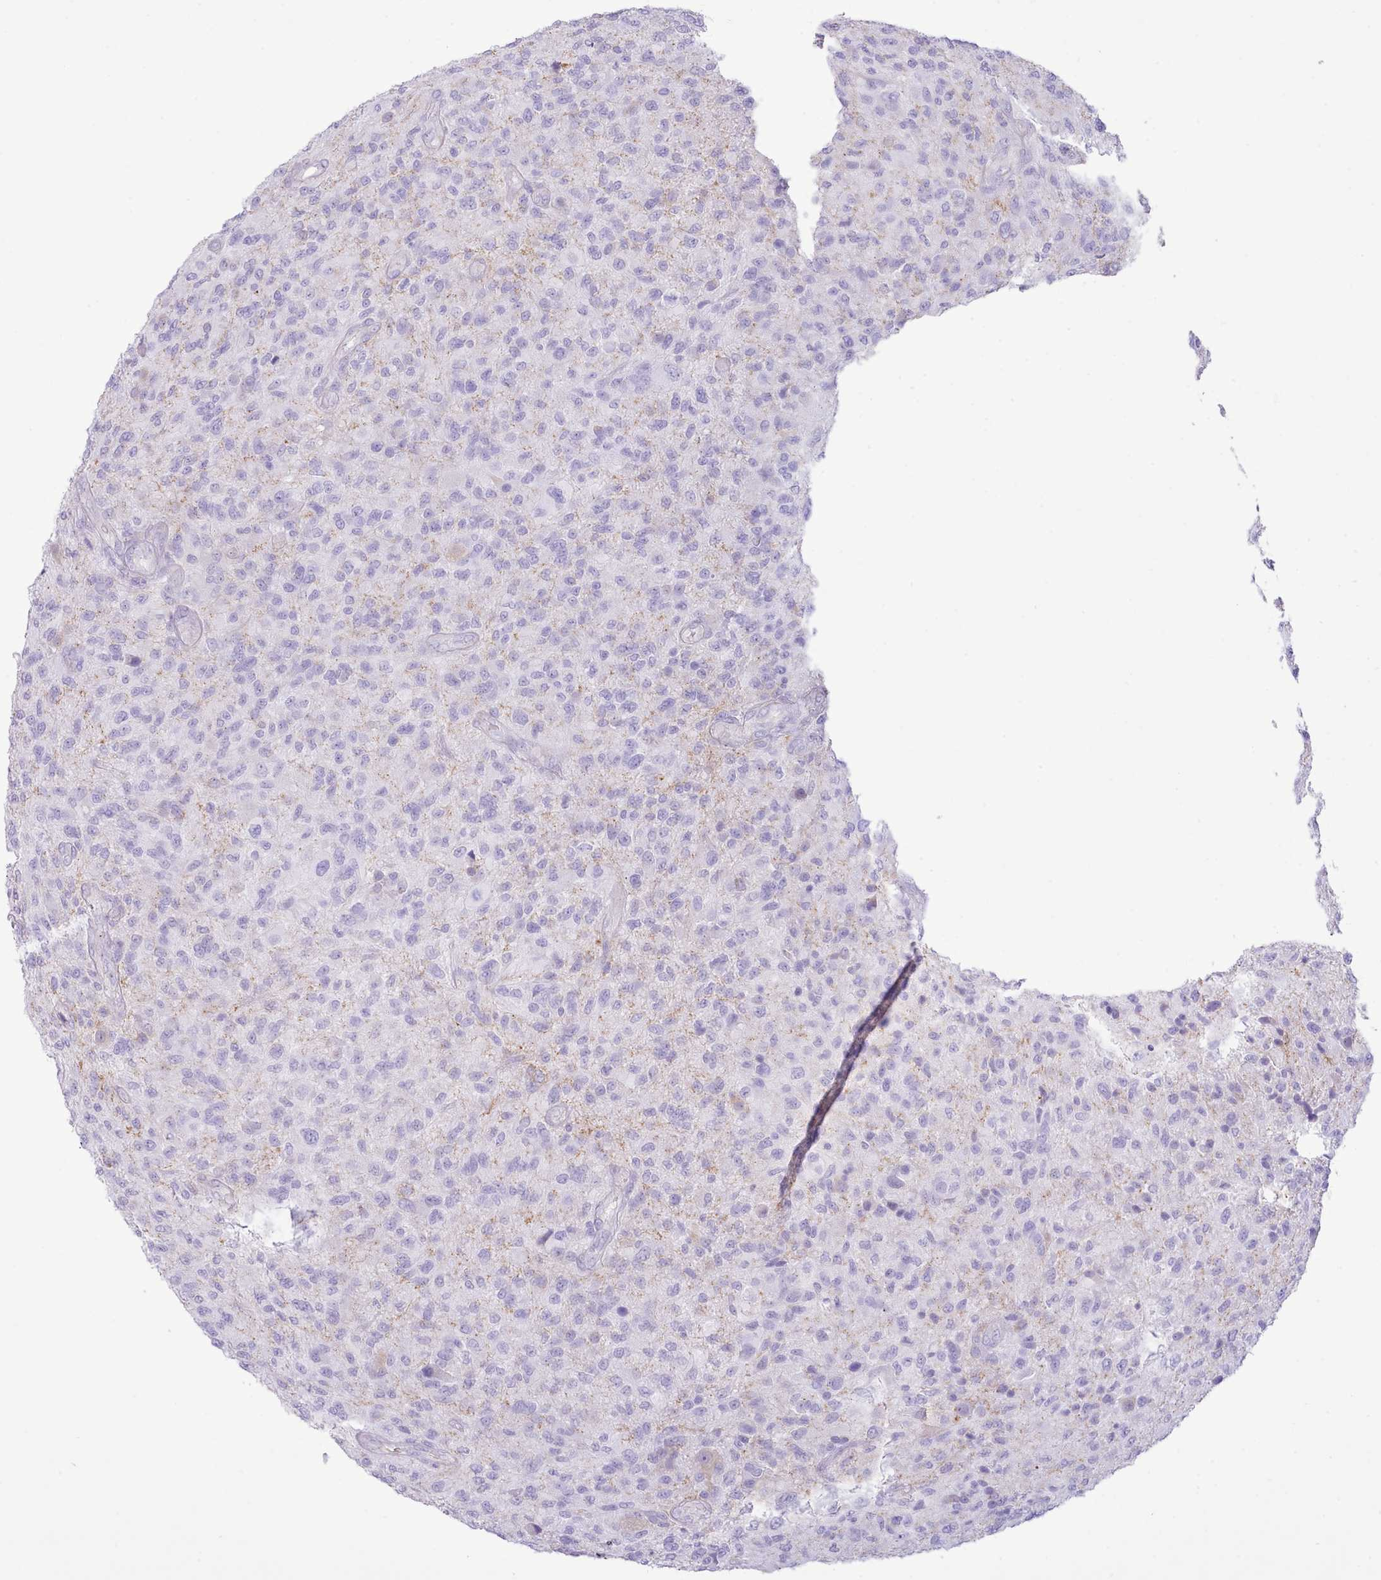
{"staining": {"intensity": "negative", "quantity": "none", "location": "none"}, "tissue": "glioma", "cell_type": "Tumor cells", "image_type": "cancer", "snomed": [{"axis": "morphology", "description": "Glioma, malignant, High grade"}, {"axis": "topography", "description": "Brain"}], "caption": "Immunohistochemistry (IHC) of human malignant high-grade glioma exhibits no staining in tumor cells.", "gene": "MDFI", "patient": {"sex": "male", "age": 47}}